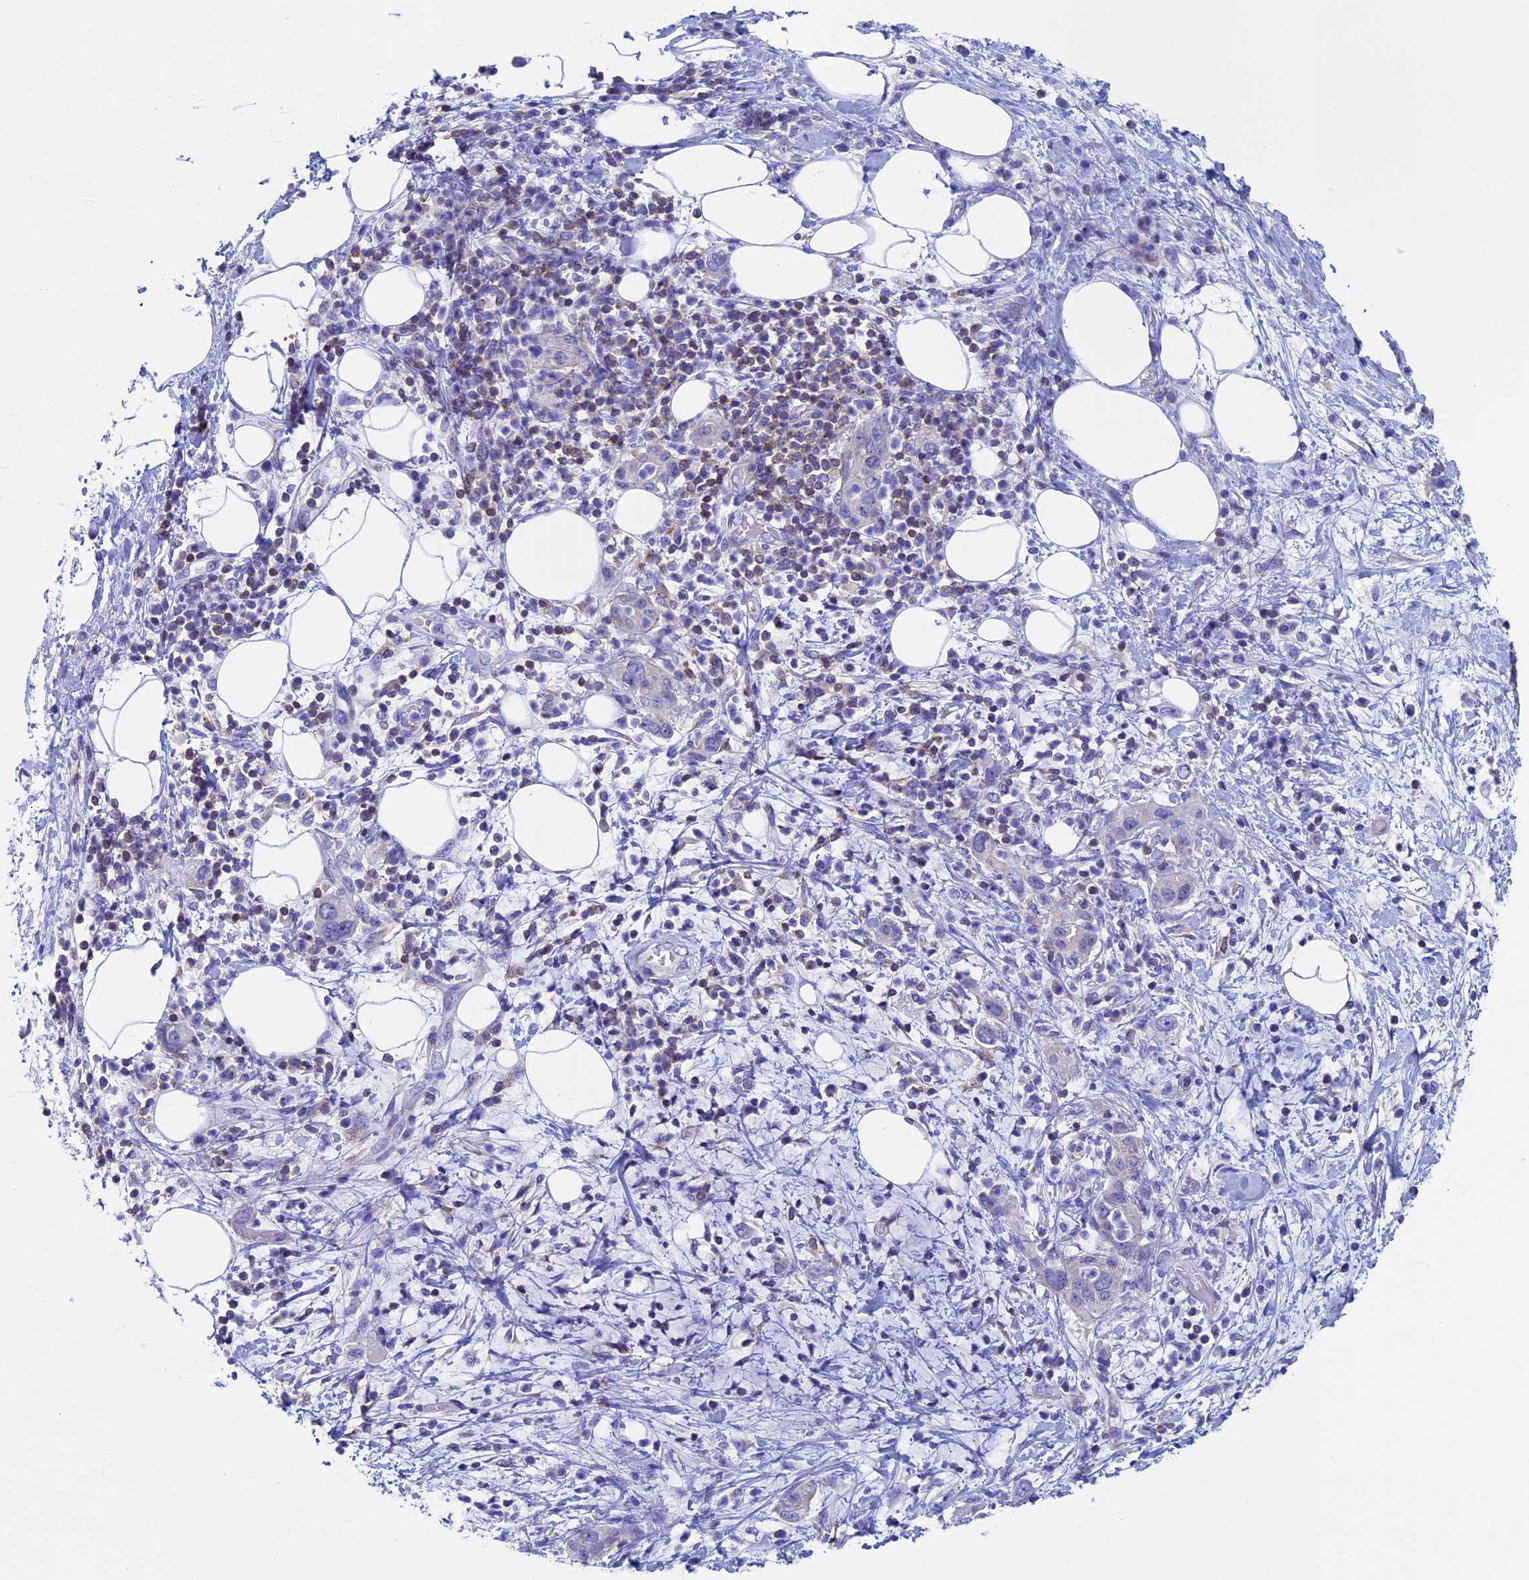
{"staining": {"intensity": "negative", "quantity": "none", "location": "none"}, "tissue": "pancreatic cancer", "cell_type": "Tumor cells", "image_type": "cancer", "snomed": [{"axis": "morphology", "description": "Adenocarcinoma, NOS"}, {"axis": "topography", "description": "Pancreas"}], "caption": "High magnification brightfield microscopy of pancreatic cancer stained with DAB (brown) and counterstained with hematoxylin (blue): tumor cells show no significant positivity.", "gene": "SEPTIN1", "patient": {"sex": "female", "age": 73}}